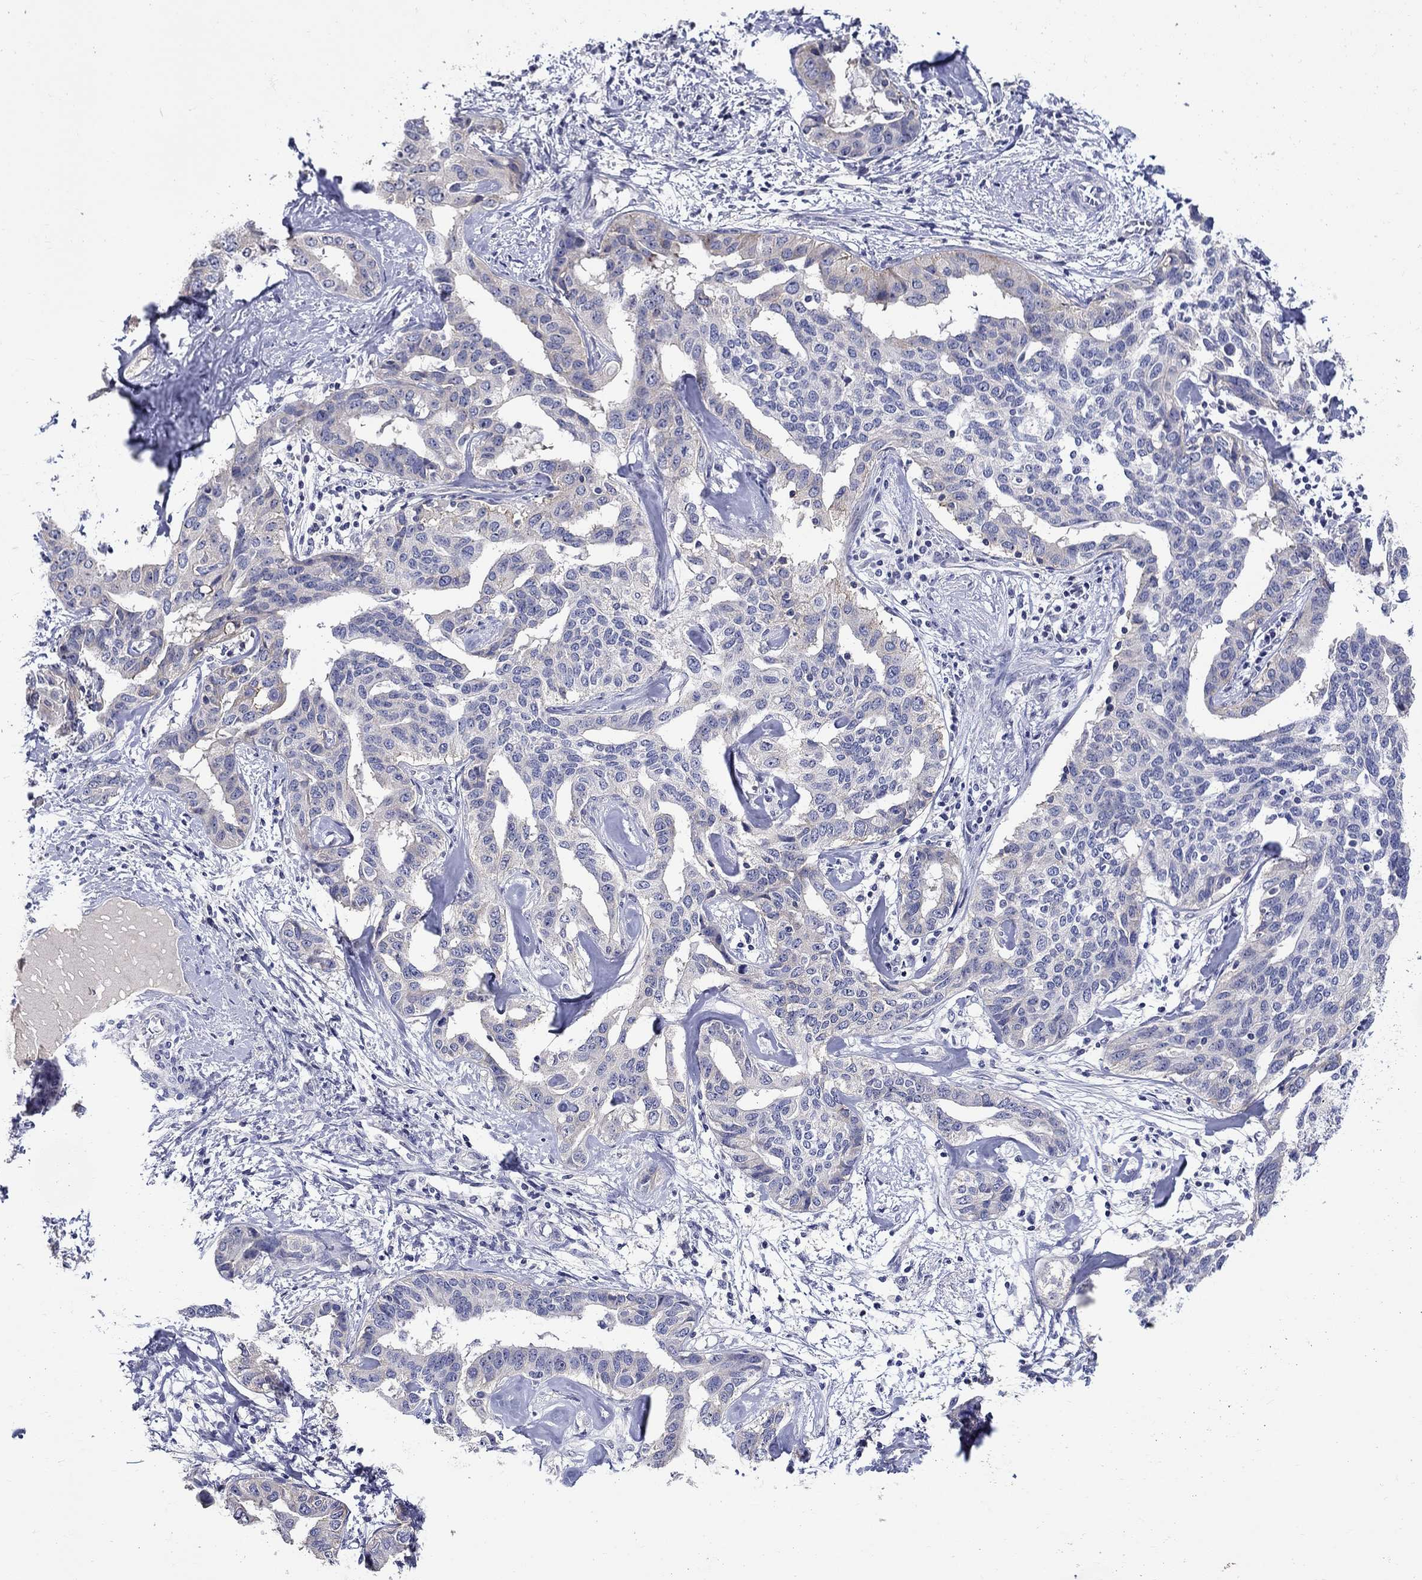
{"staining": {"intensity": "negative", "quantity": "none", "location": "none"}, "tissue": "liver cancer", "cell_type": "Tumor cells", "image_type": "cancer", "snomed": [{"axis": "morphology", "description": "Cholangiocarcinoma"}, {"axis": "topography", "description": "Liver"}], "caption": "A micrograph of human liver cancer is negative for staining in tumor cells. Nuclei are stained in blue.", "gene": "SLC30A3", "patient": {"sex": "male", "age": 59}}